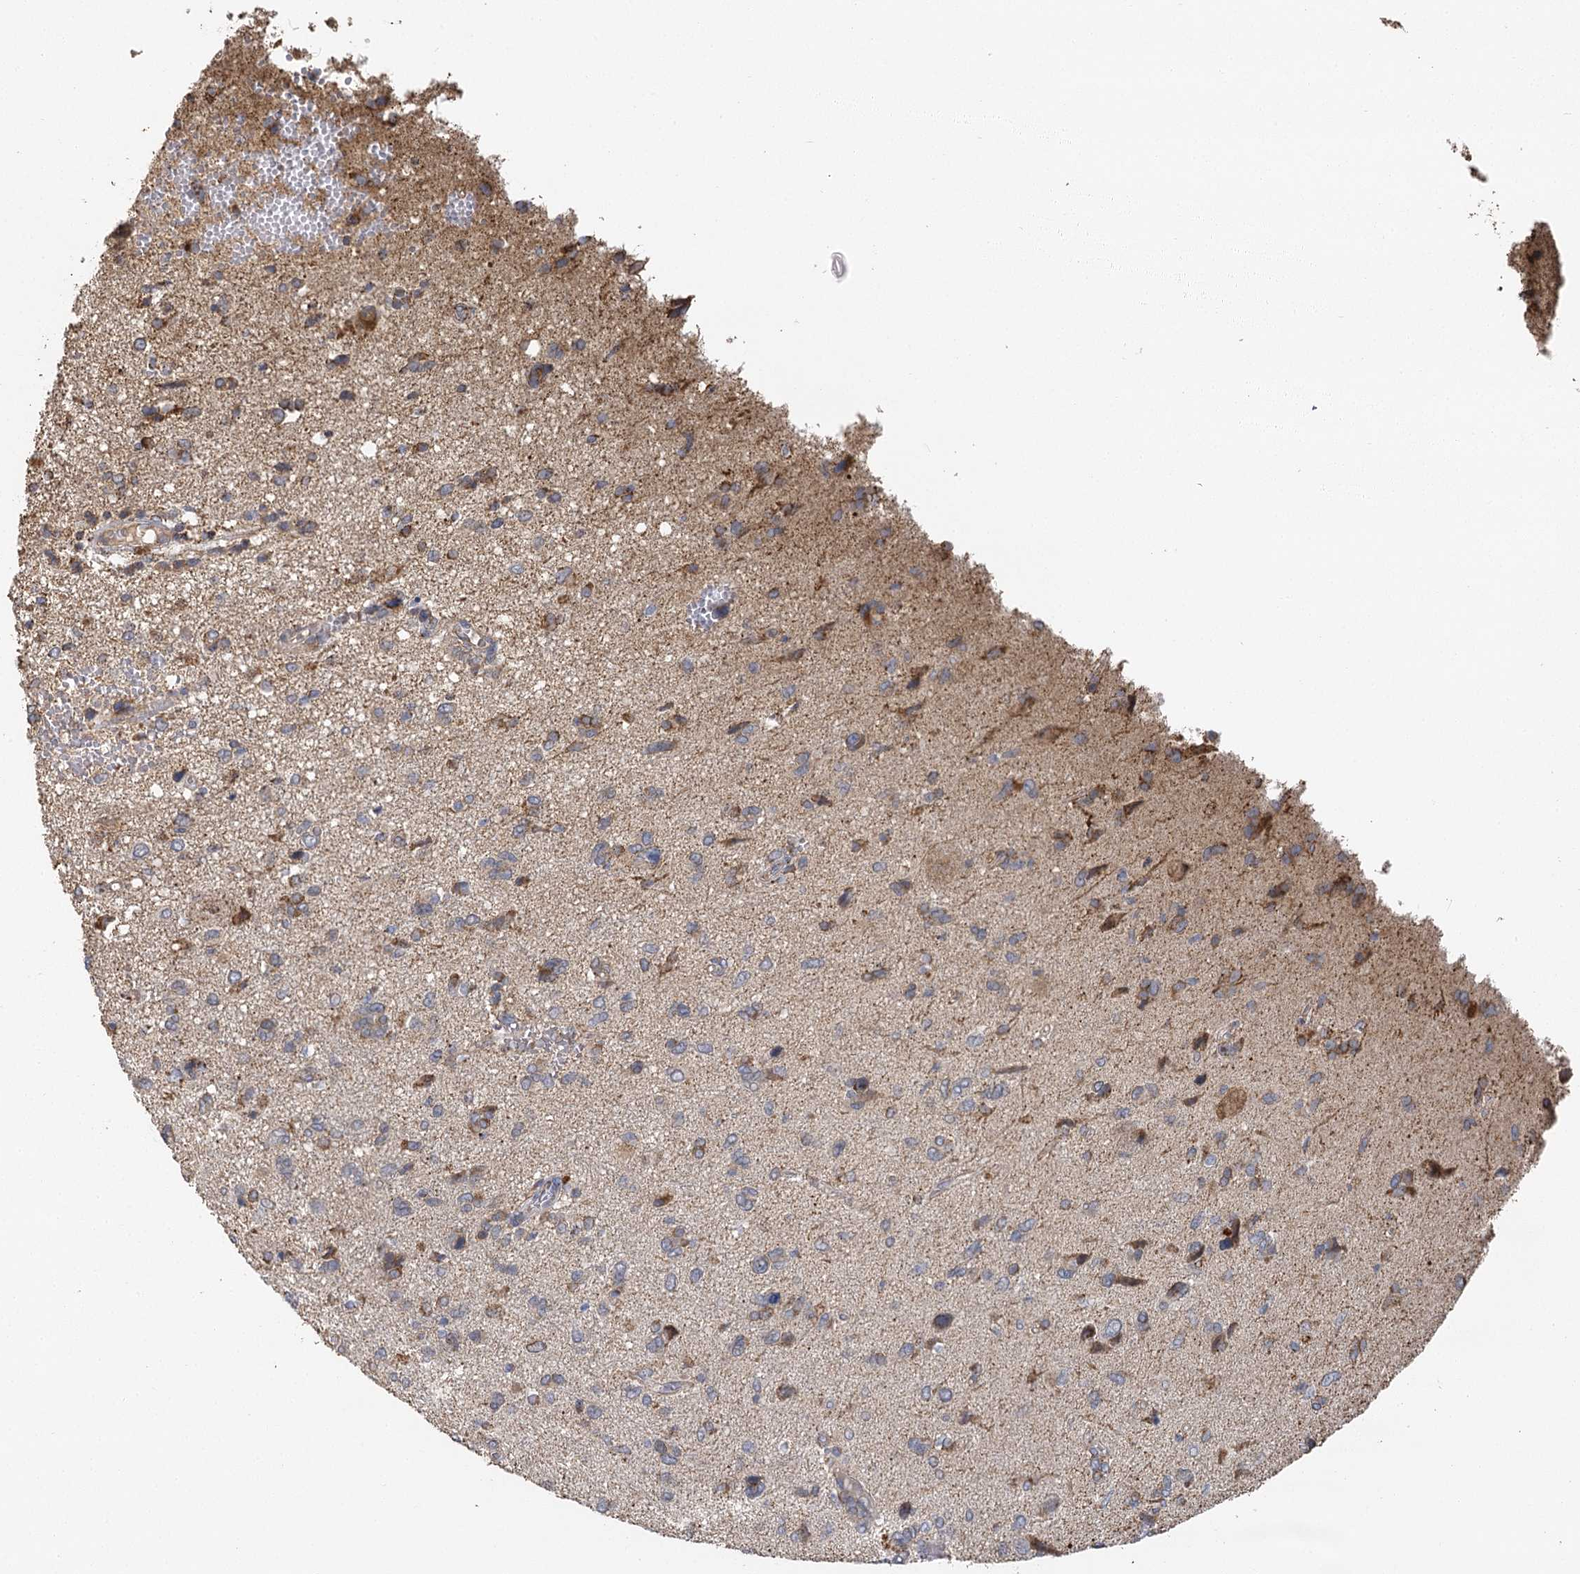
{"staining": {"intensity": "moderate", "quantity": "<25%", "location": "cytoplasmic/membranous"}, "tissue": "glioma", "cell_type": "Tumor cells", "image_type": "cancer", "snomed": [{"axis": "morphology", "description": "Glioma, malignant, High grade"}, {"axis": "topography", "description": "Brain"}], "caption": "Brown immunohistochemical staining in glioma displays moderate cytoplasmic/membranous positivity in about <25% of tumor cells.", "gene": "IL11RA", "patient": {"sex": "female", "age": 59}}